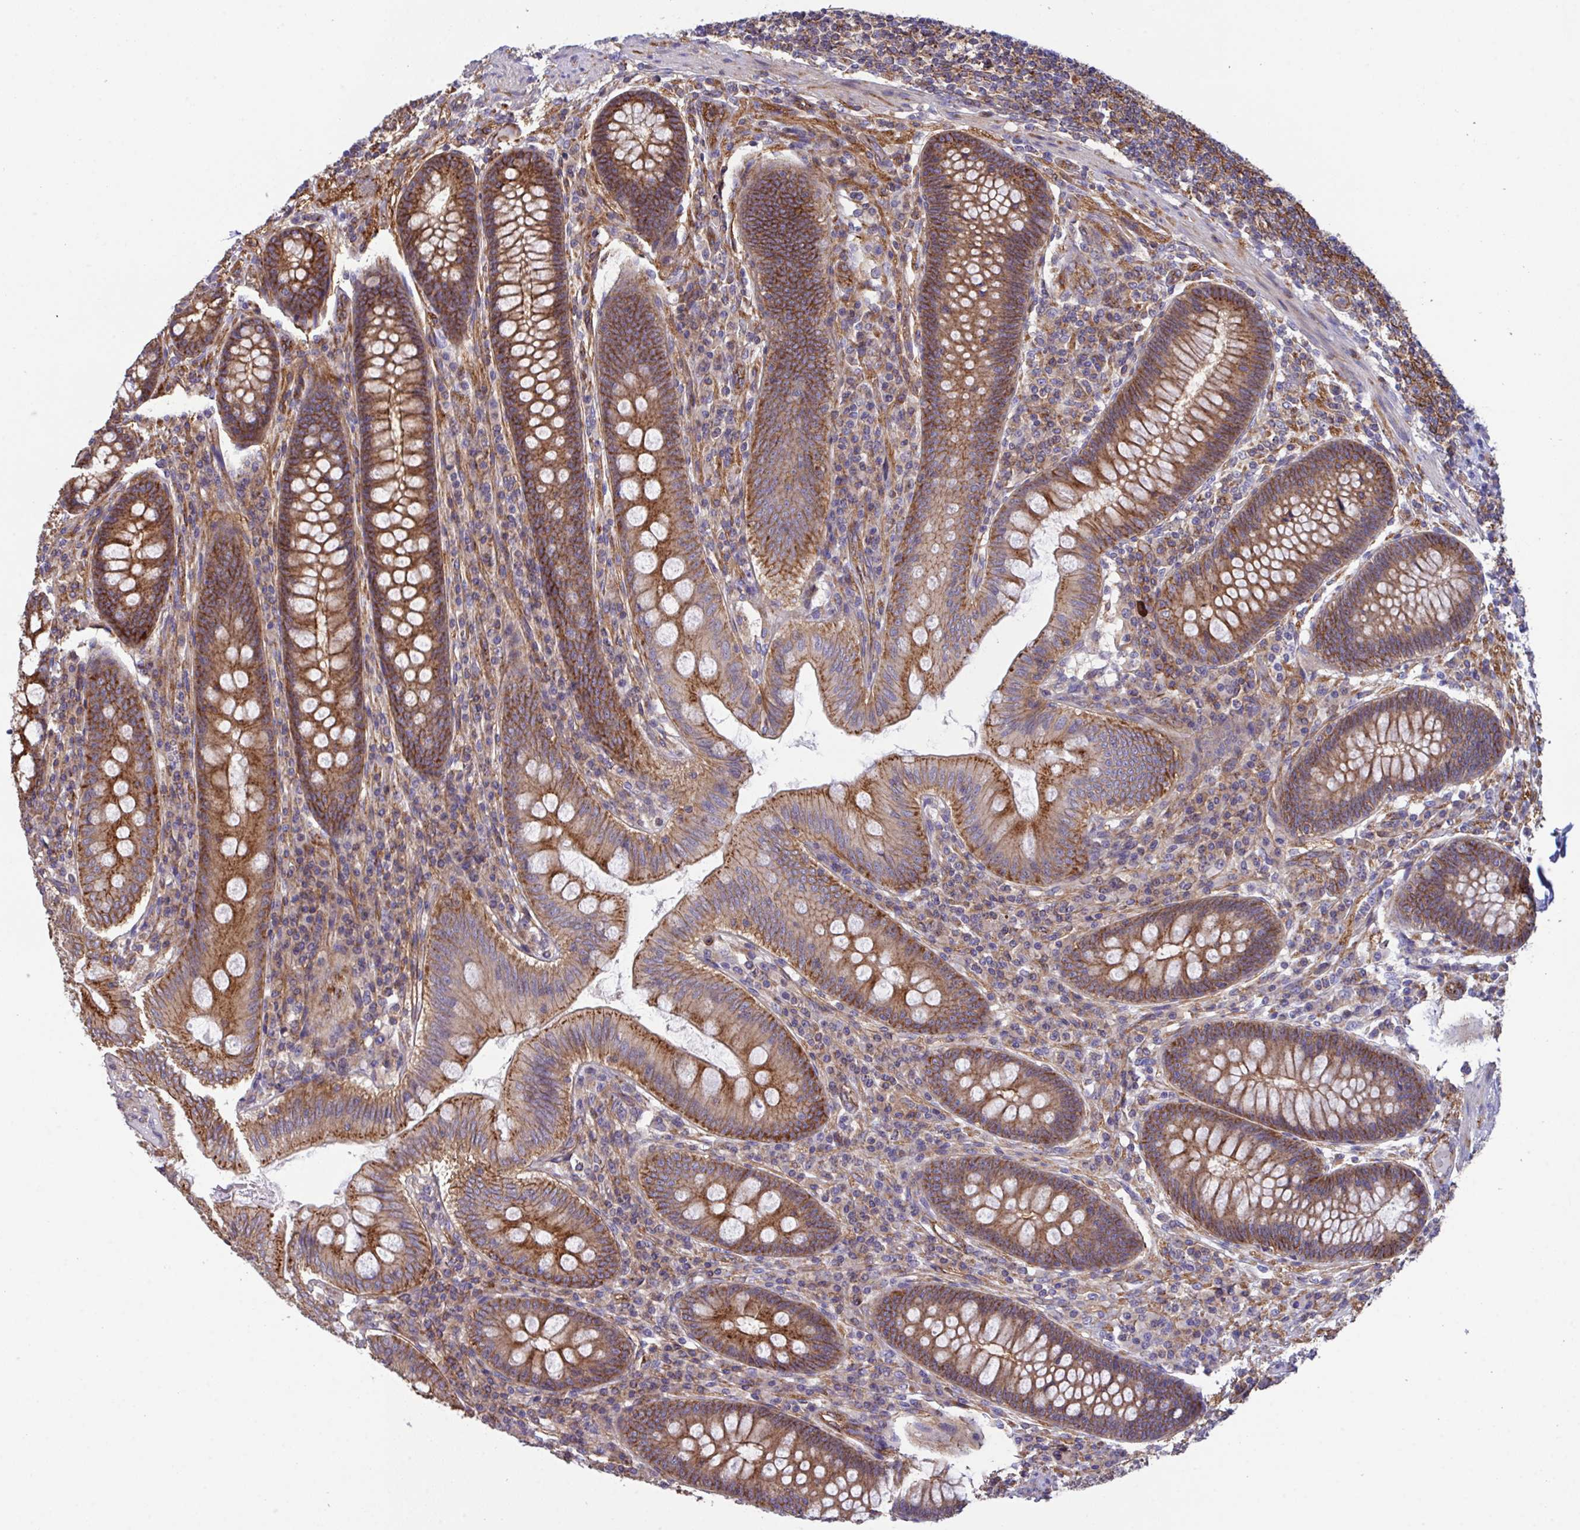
{"staining": {"intensity": "strong", "quantity": ">75%", "location": "cytoplasmic/membranous"}, "tissue": "appendix", "cell_type": "Glandular cells", "image_type": "normal", "snomed": [{"axis": "morphology", "description": "Normal tissue, NOS"}, {"axis": "topography", "description": "Appendix"}], "caption": "Immunohistochemical staining of unremarkable appendix reveals high levels of strong cytoplasmic/membranous positivity in about >75% of glandular cells.", "gene": "C4orf36", "patient": {"sex": "male", "age": 71}}